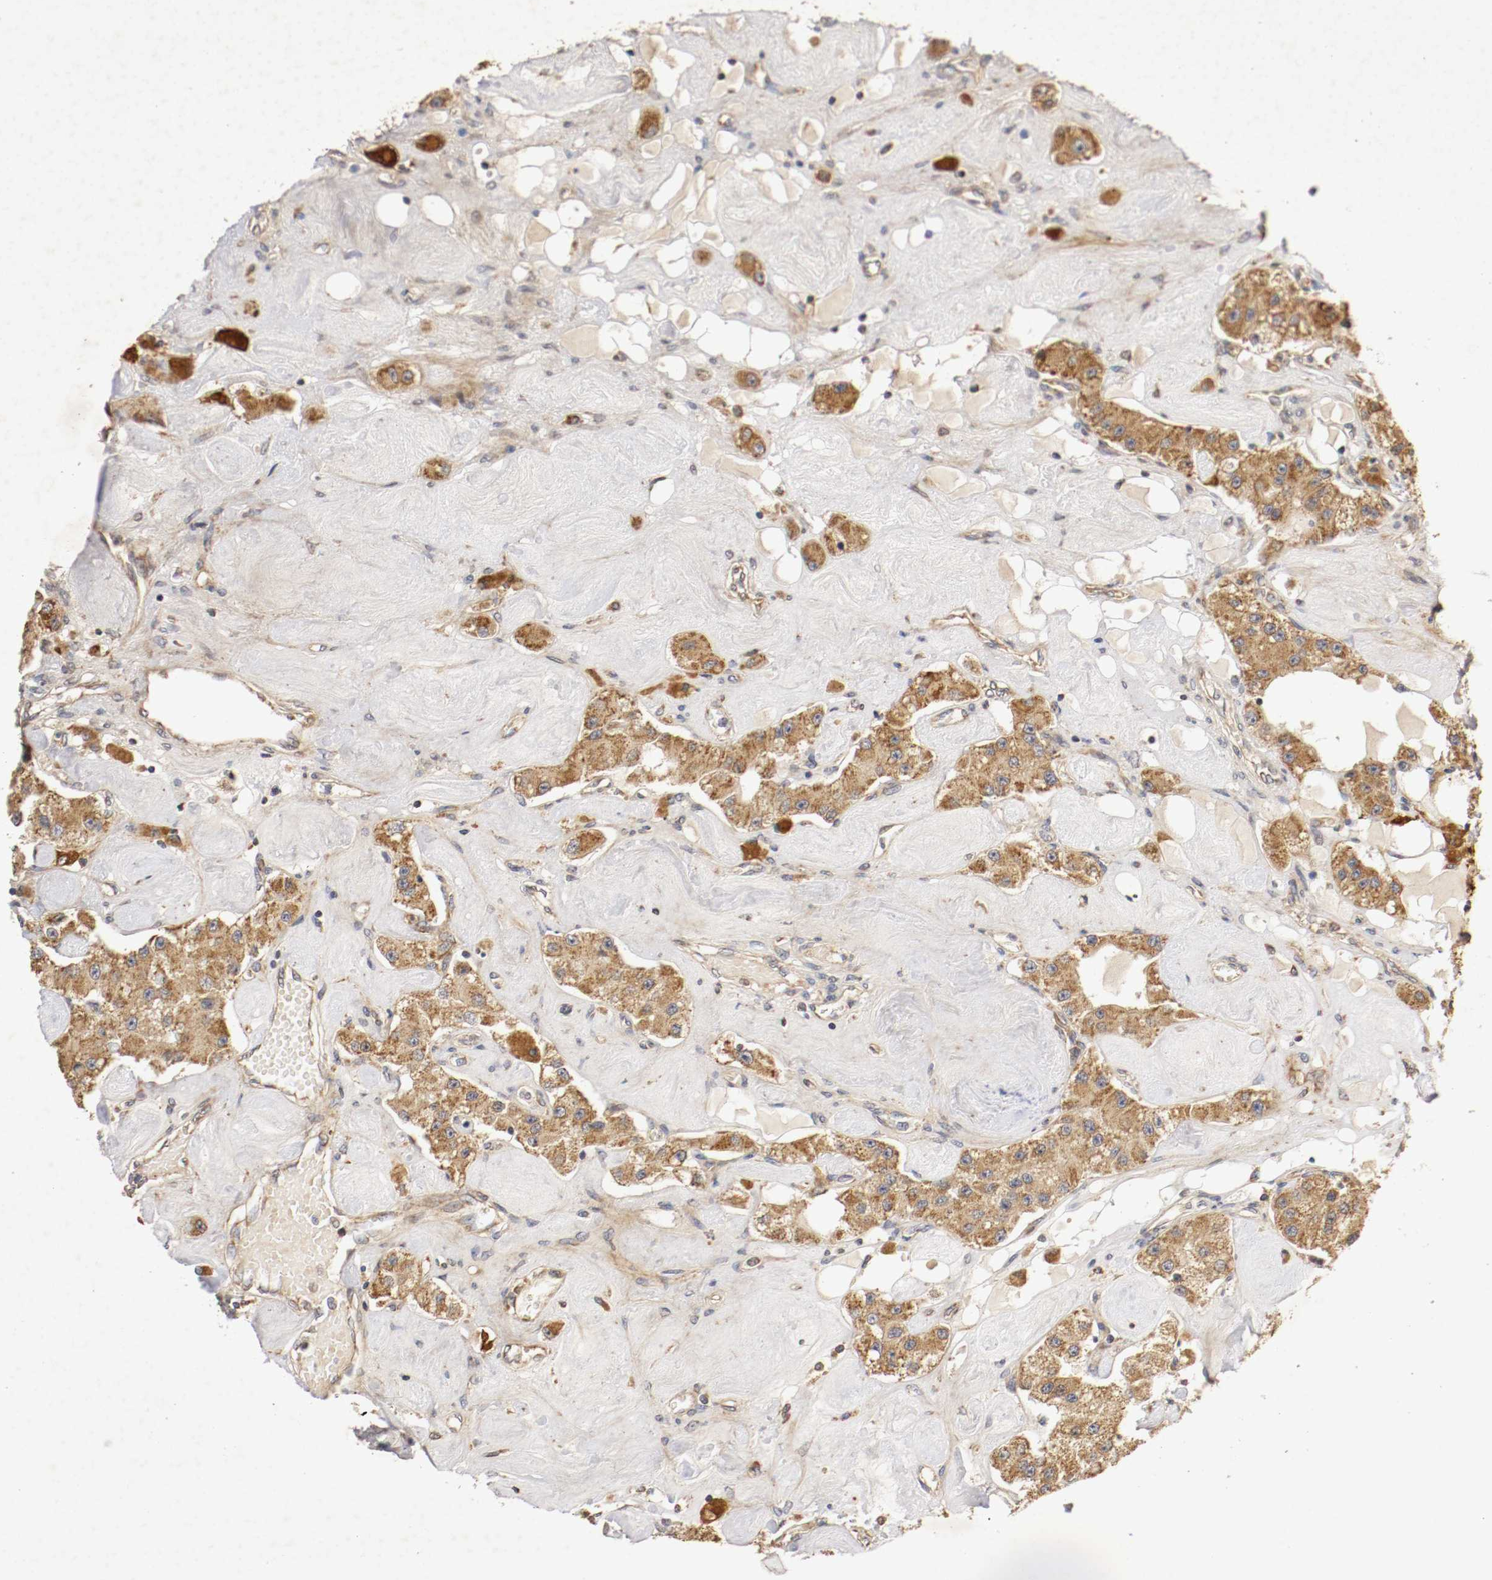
{"staining": {"intensity": "strong", "quantity": ">75%", "location": "cytoplasmic/membranous"}, "tissue": "carcinoid", "cell_type": "Tumor cells", "image_type": "cancer", "snomed": [{"axis": "morphology", "description": "Carcinoid, malignant, NOS"}, {"axis": "topography", "description": "Pancreas"}], "caption": "Immunohistochemical staining of human carcinoid (malignant) reveals strong cytoplasmic/membranous protein expression in about >75% of tumor cells.", "gene": "VEZT", "patient": {"sex": "male", "age": 41}}